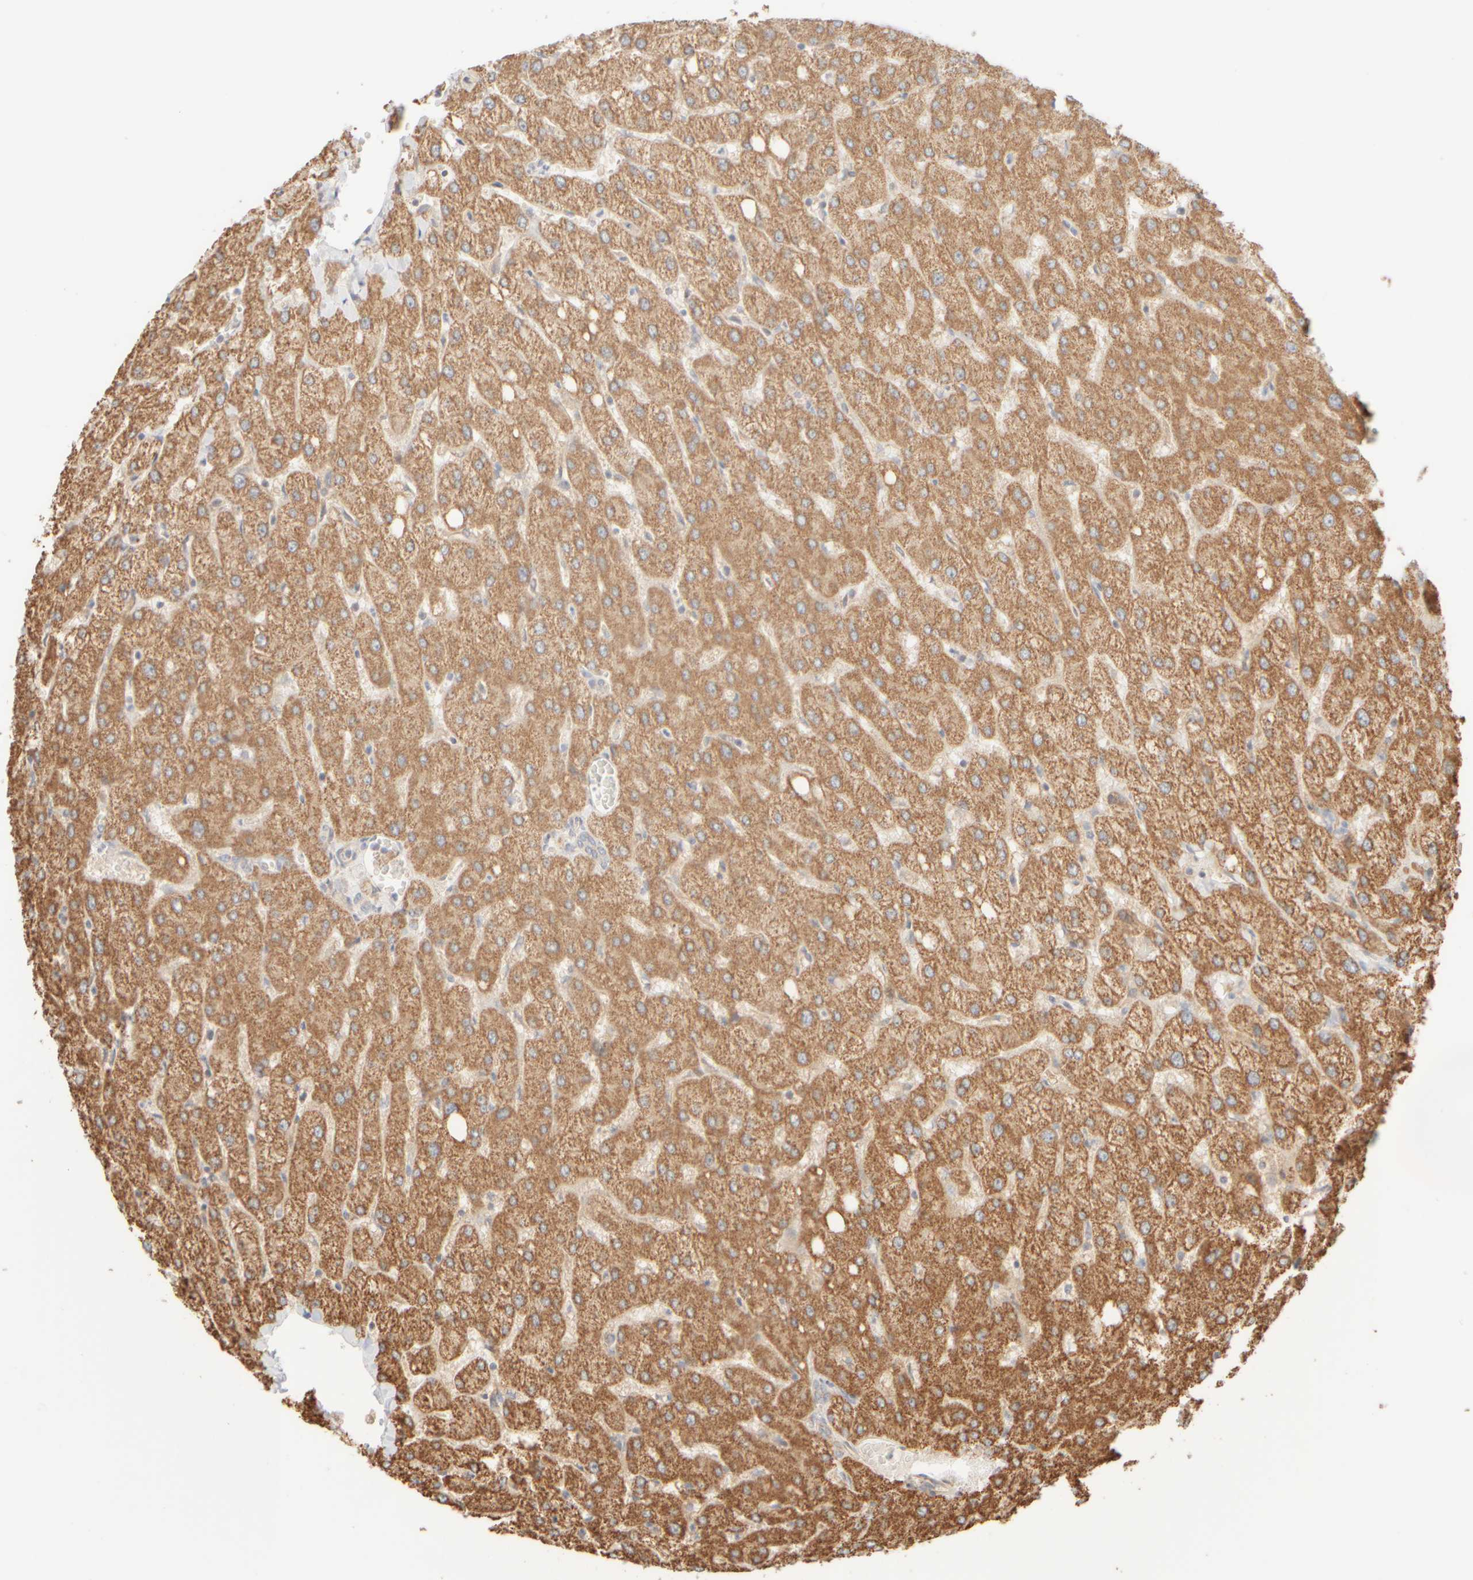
{"staining": {"intensity": "moderate", "quantity": "25%-75%", "location": "cytoplasmic/membranous"}, "tissue": "liver", "cell_type": "Cholangiocytes", "image_type": "normal", "snomed": [{"axis": "morphology", "description": "Normal tissue, NOS"}, {"axis": "topography", "description": "Liver"}], "caption": "Cholangiocytes exhibit medium levels of moderate cytoplasmic/membranous positivity in about 25%-75% of cells in benign liver.", "gene": "APBB2", "patient": {"sex": "female", "age": 54}}